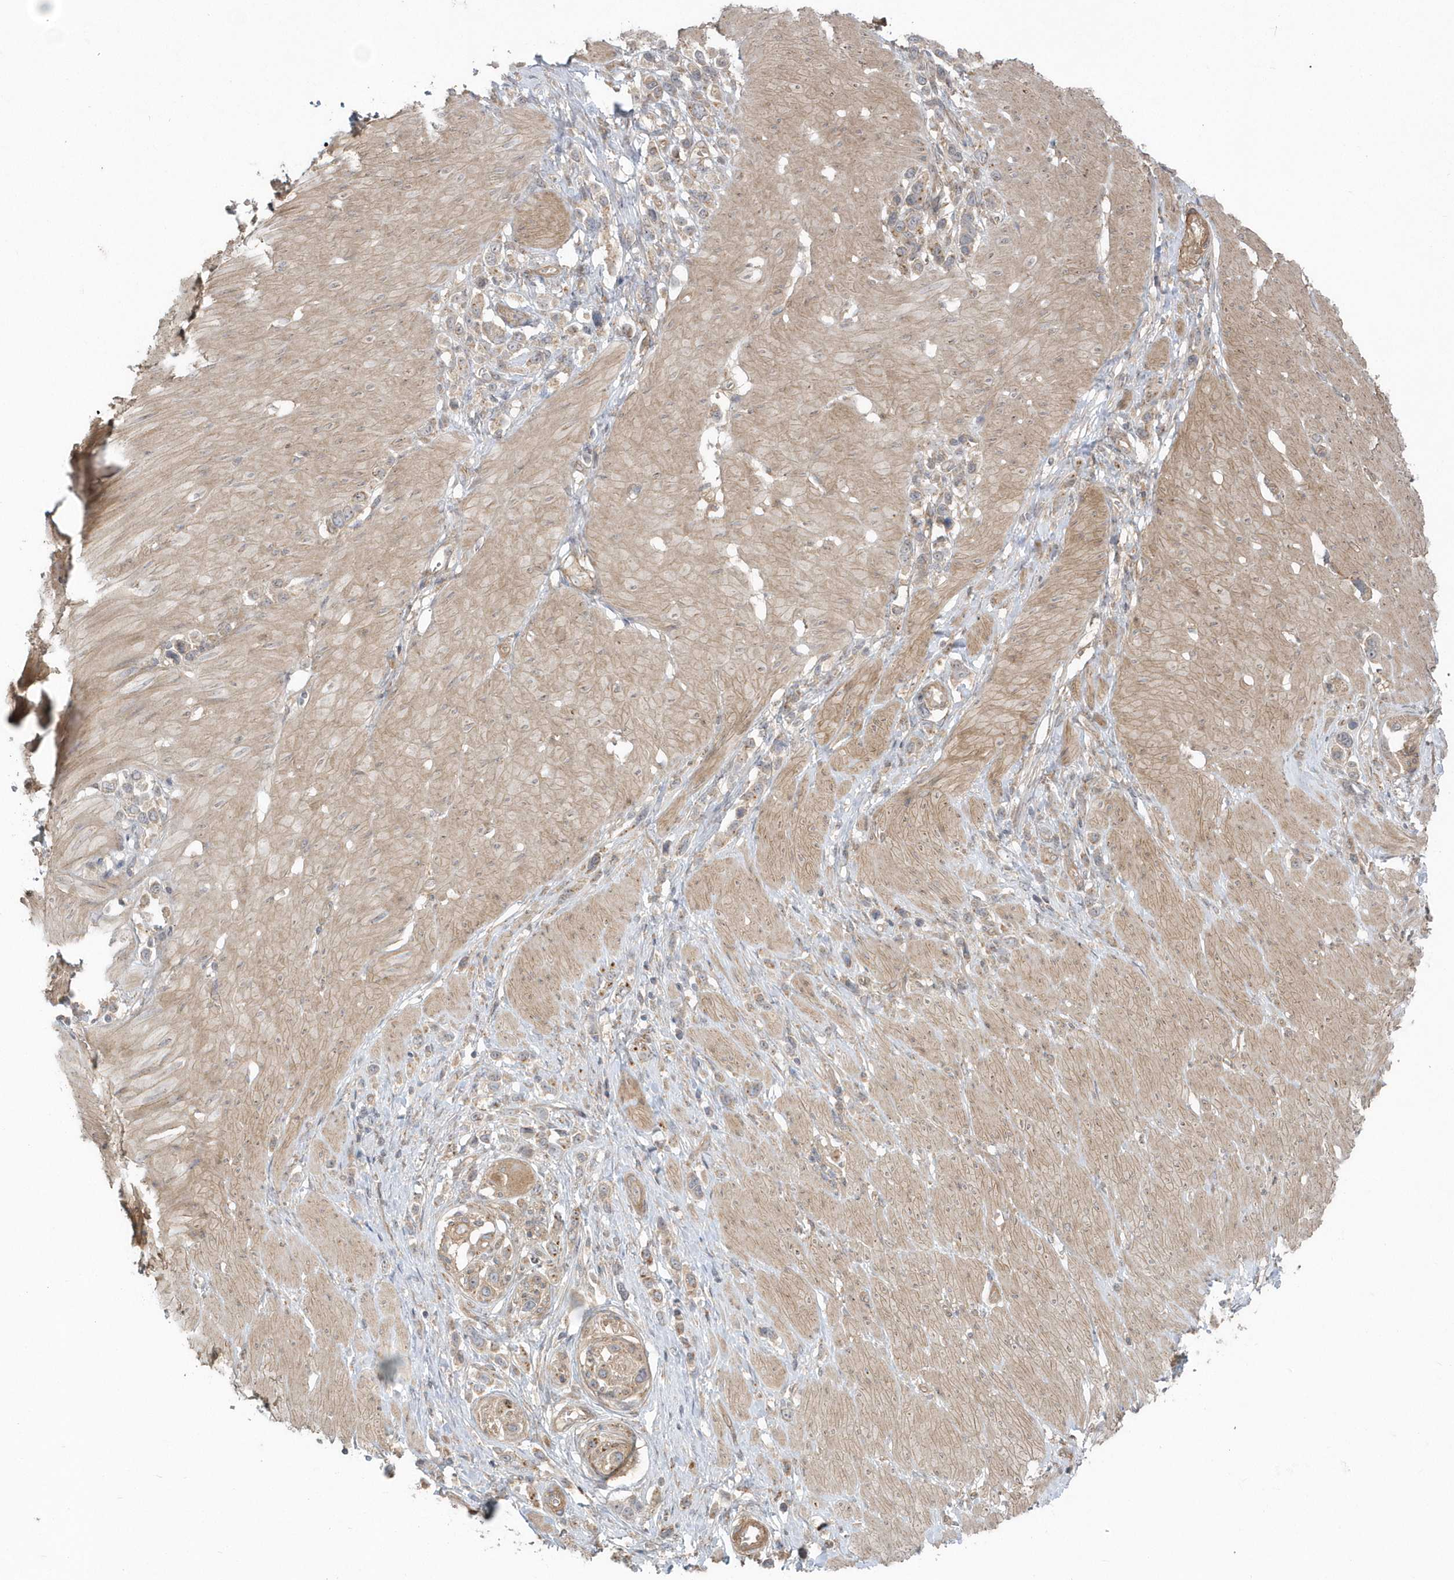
{"staining": {"intensity": "weak", "quantity": "25%-75%", "location": "cytoplasmic/membranous"}, "tissue": "stomach cancer", "cell_type": "Tumor cells", "image_type": "cancer", "snomed": [{"axis": "morphology", "description": "Normal tissue, NOS"}, {"axis": "morphology", "description": "Adenocarcinoma, NOS"}, {"axis": "topography", "description": "Stomach, upper"}, {"axis": "topography", "description": "Stomach"}], "caption": "Protein expression analysis of stomach adenocarcinoma exhibits weak cytoplasmic/membranous staining in about 25%-75% of tumor cells. (DAB = brown stain, brightfield microscopy at high magnification).", "gene": "ACTR1A", "patient": {"sex": "female", "age": 65}}